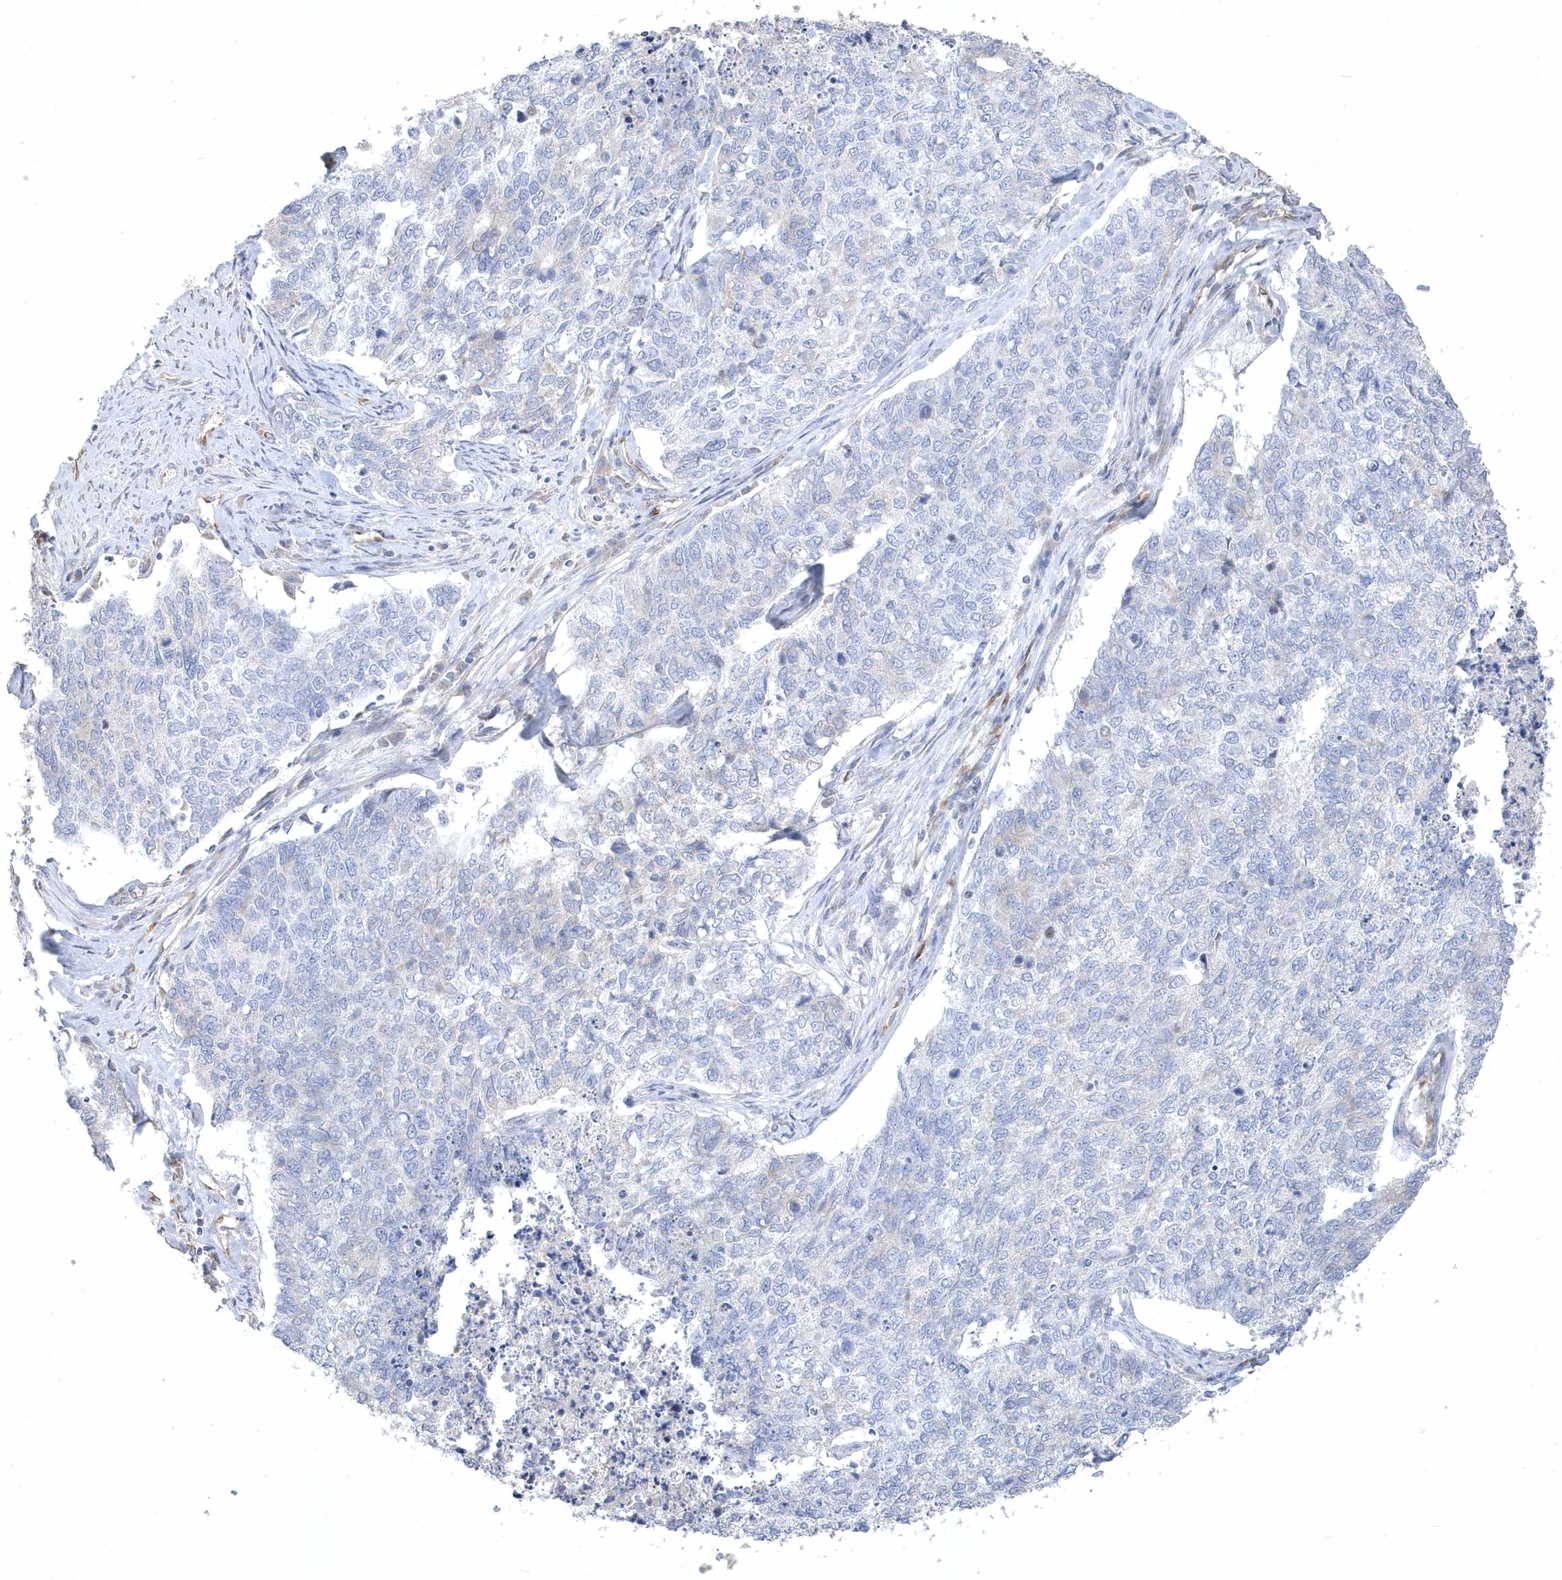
{"staining": {"intensity": "negative", "quantity": "none", "location": "none"}, "tissue": "cervical cancer", "cell_type": "Tumor cells", "image_type": "cancer", "snomed": [{"axis": "morphology", "description": "Squamous cell carcinoma, NOS"}, {"axis": "topography", "description": "Cervix"}], "caption": "Immunohistochemistry micrograph of human squamous cell carcinoma (cervical) stained for a protein (brown), which exhibits no staining in tumor cells.", "gene": "DGAT1", "patient": {"sex": "female", "age": 63}}